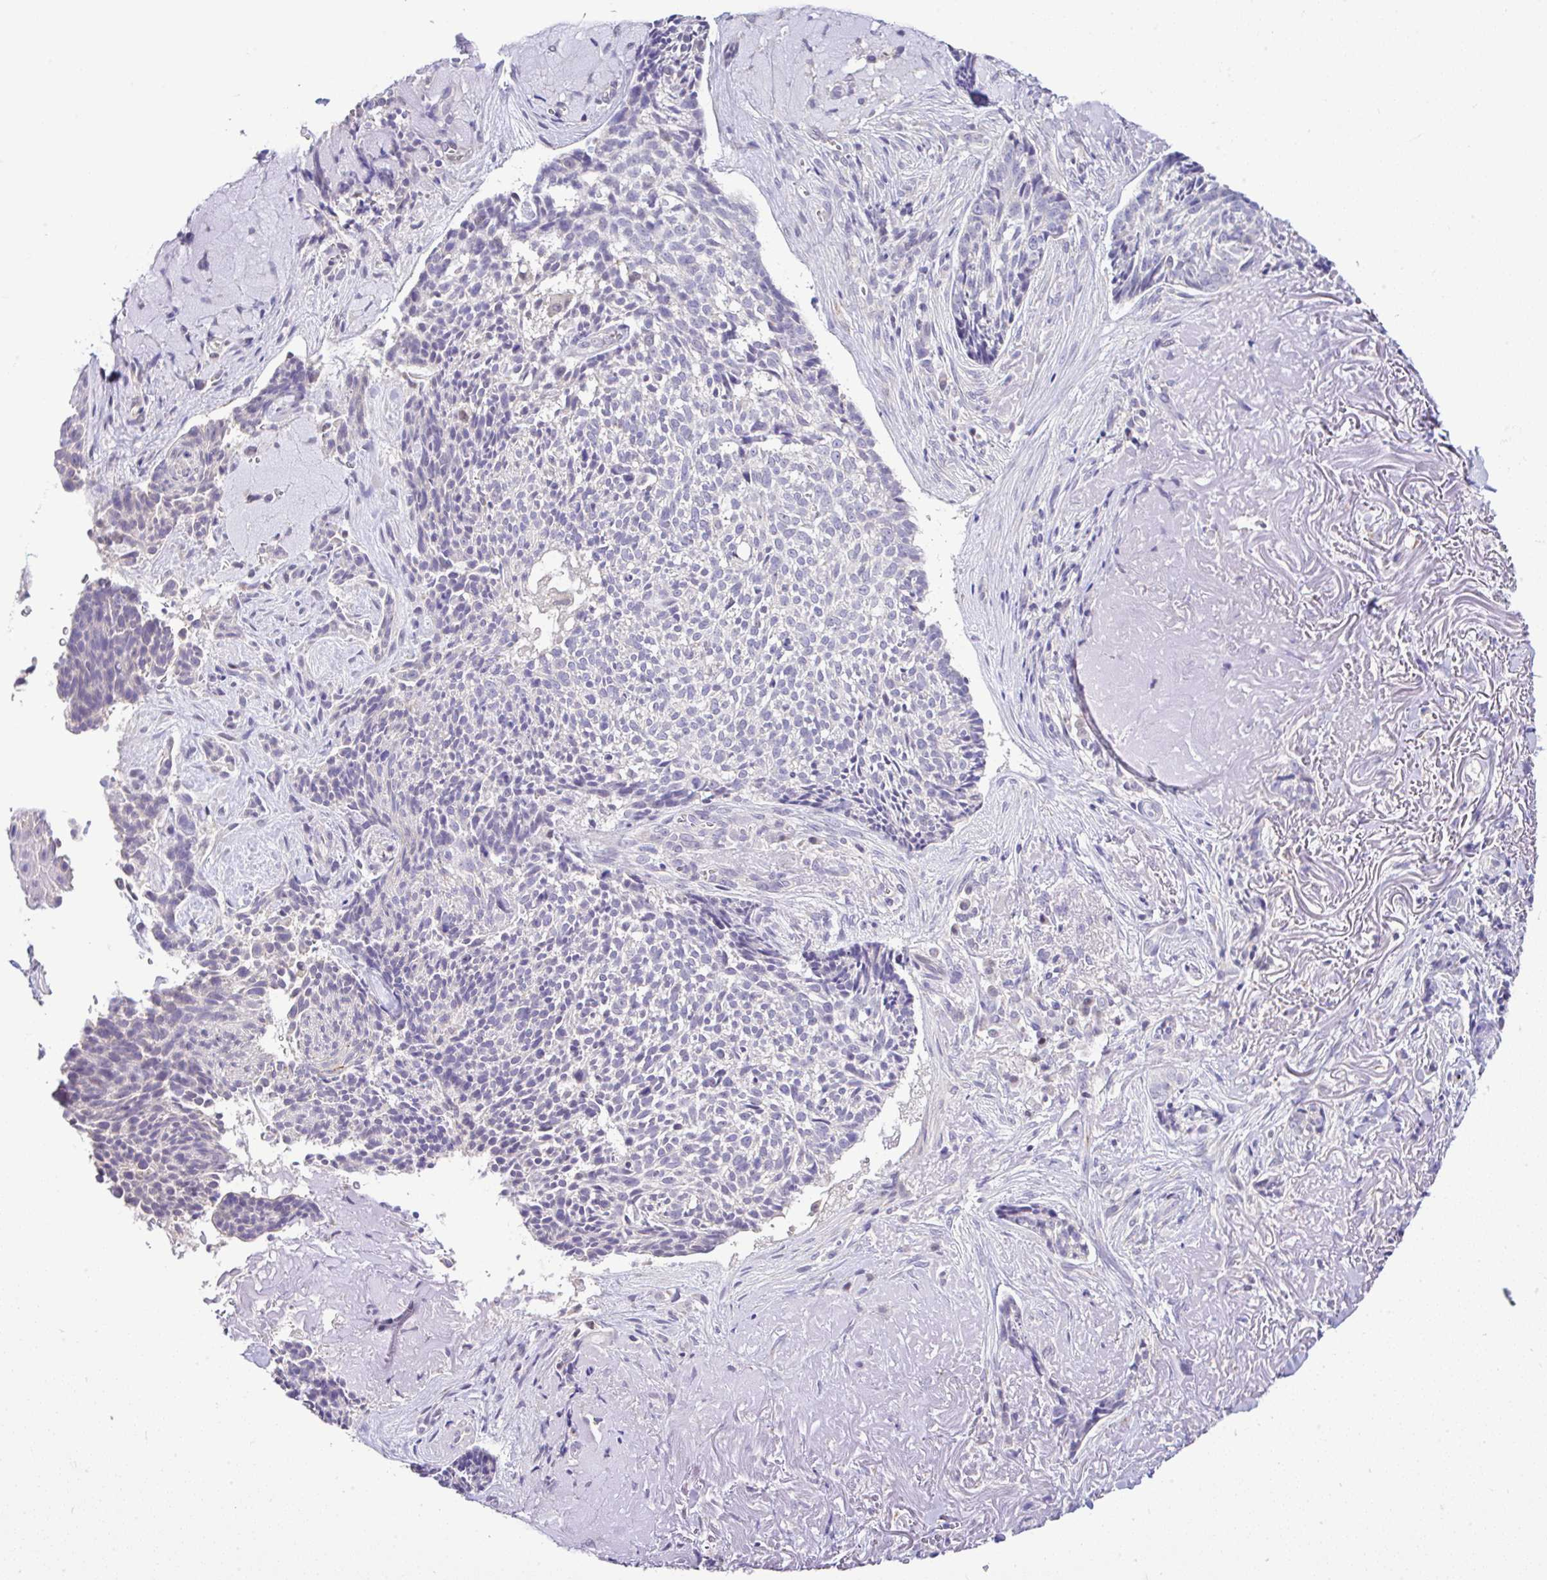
{"staining": {"intensity": "negative", "quantity": "none", "location": "none"}, "tissue": "skin cancer", "cell_type": "Tumor cells", "image_type": "cancer", "snomed": [{"axis": "morphology", "description": "Basal cell carcinoma"}, {"axis": "topography", "description": "Skin"}, {"axis": "topography", "description": "Skin of face"}], "caption": "An image of human skin cancer (basal cell carcinoma) is negative for staining in tumor cells.", "gene": "CTU1", "patient": {"sex": "female", "age": 95}}